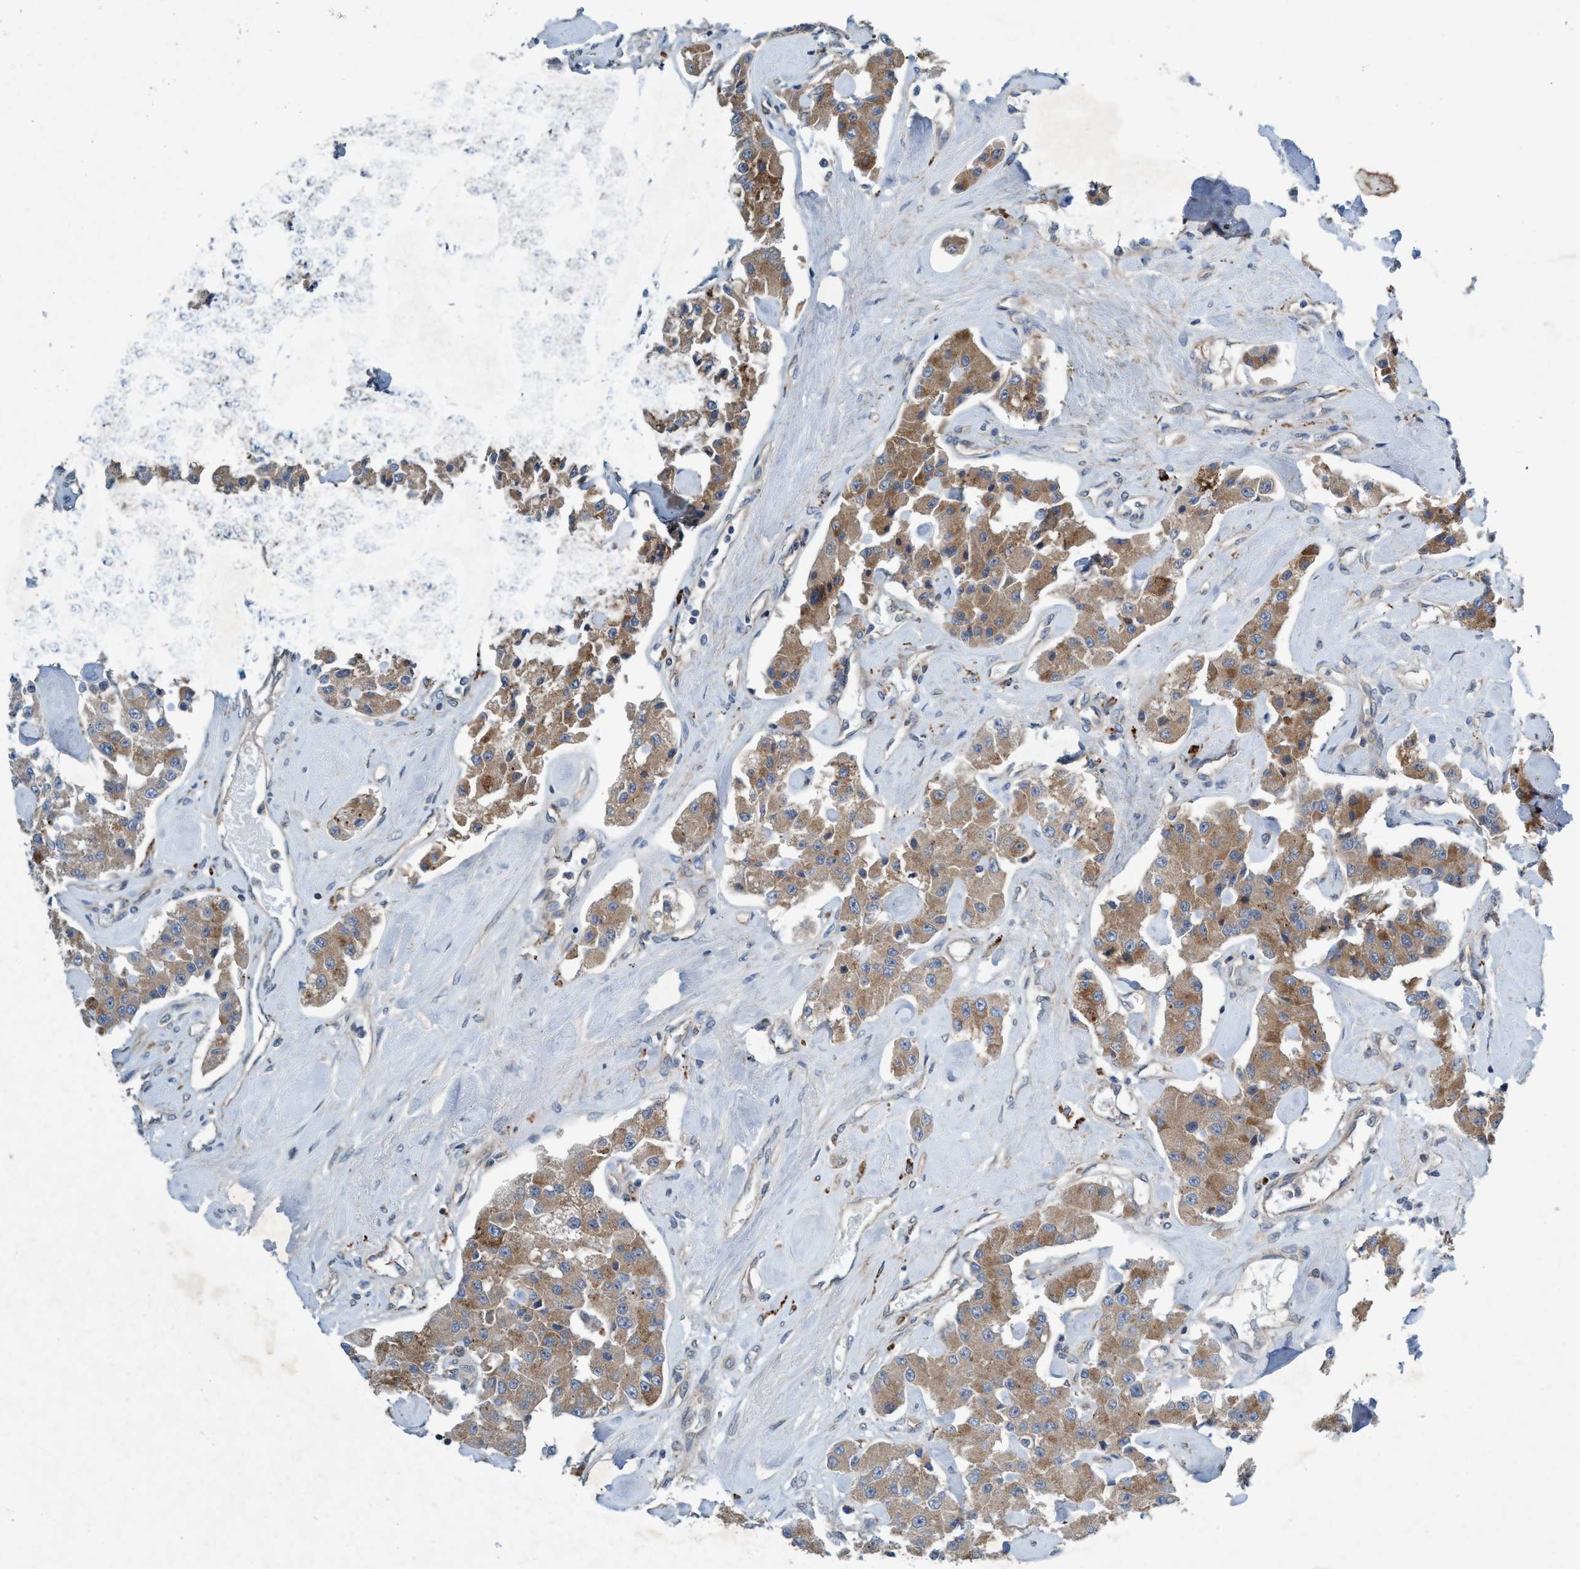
{"staining": {"intensity": "moderate", "quantity": ">75%", "location": "cytoplasmic/membranous"}, "tissue": "carcinoid", "cell_type": "Tumor cells", "image_type": "cancer", "snomed": [{"axis": "morphology", "description": "Carcinoid, malignant, NOS"}, {"axis": "topography", "description": "Pancreas"}], "caption": "Approximately >75% of tumor cells in human carcinoid reveal moderate cytoplasmic/membranous protein staining as visualized by brown immunohistochemical staining.", "gene": "TRIM65", "patient": {"sex": "male", "age": 41}}